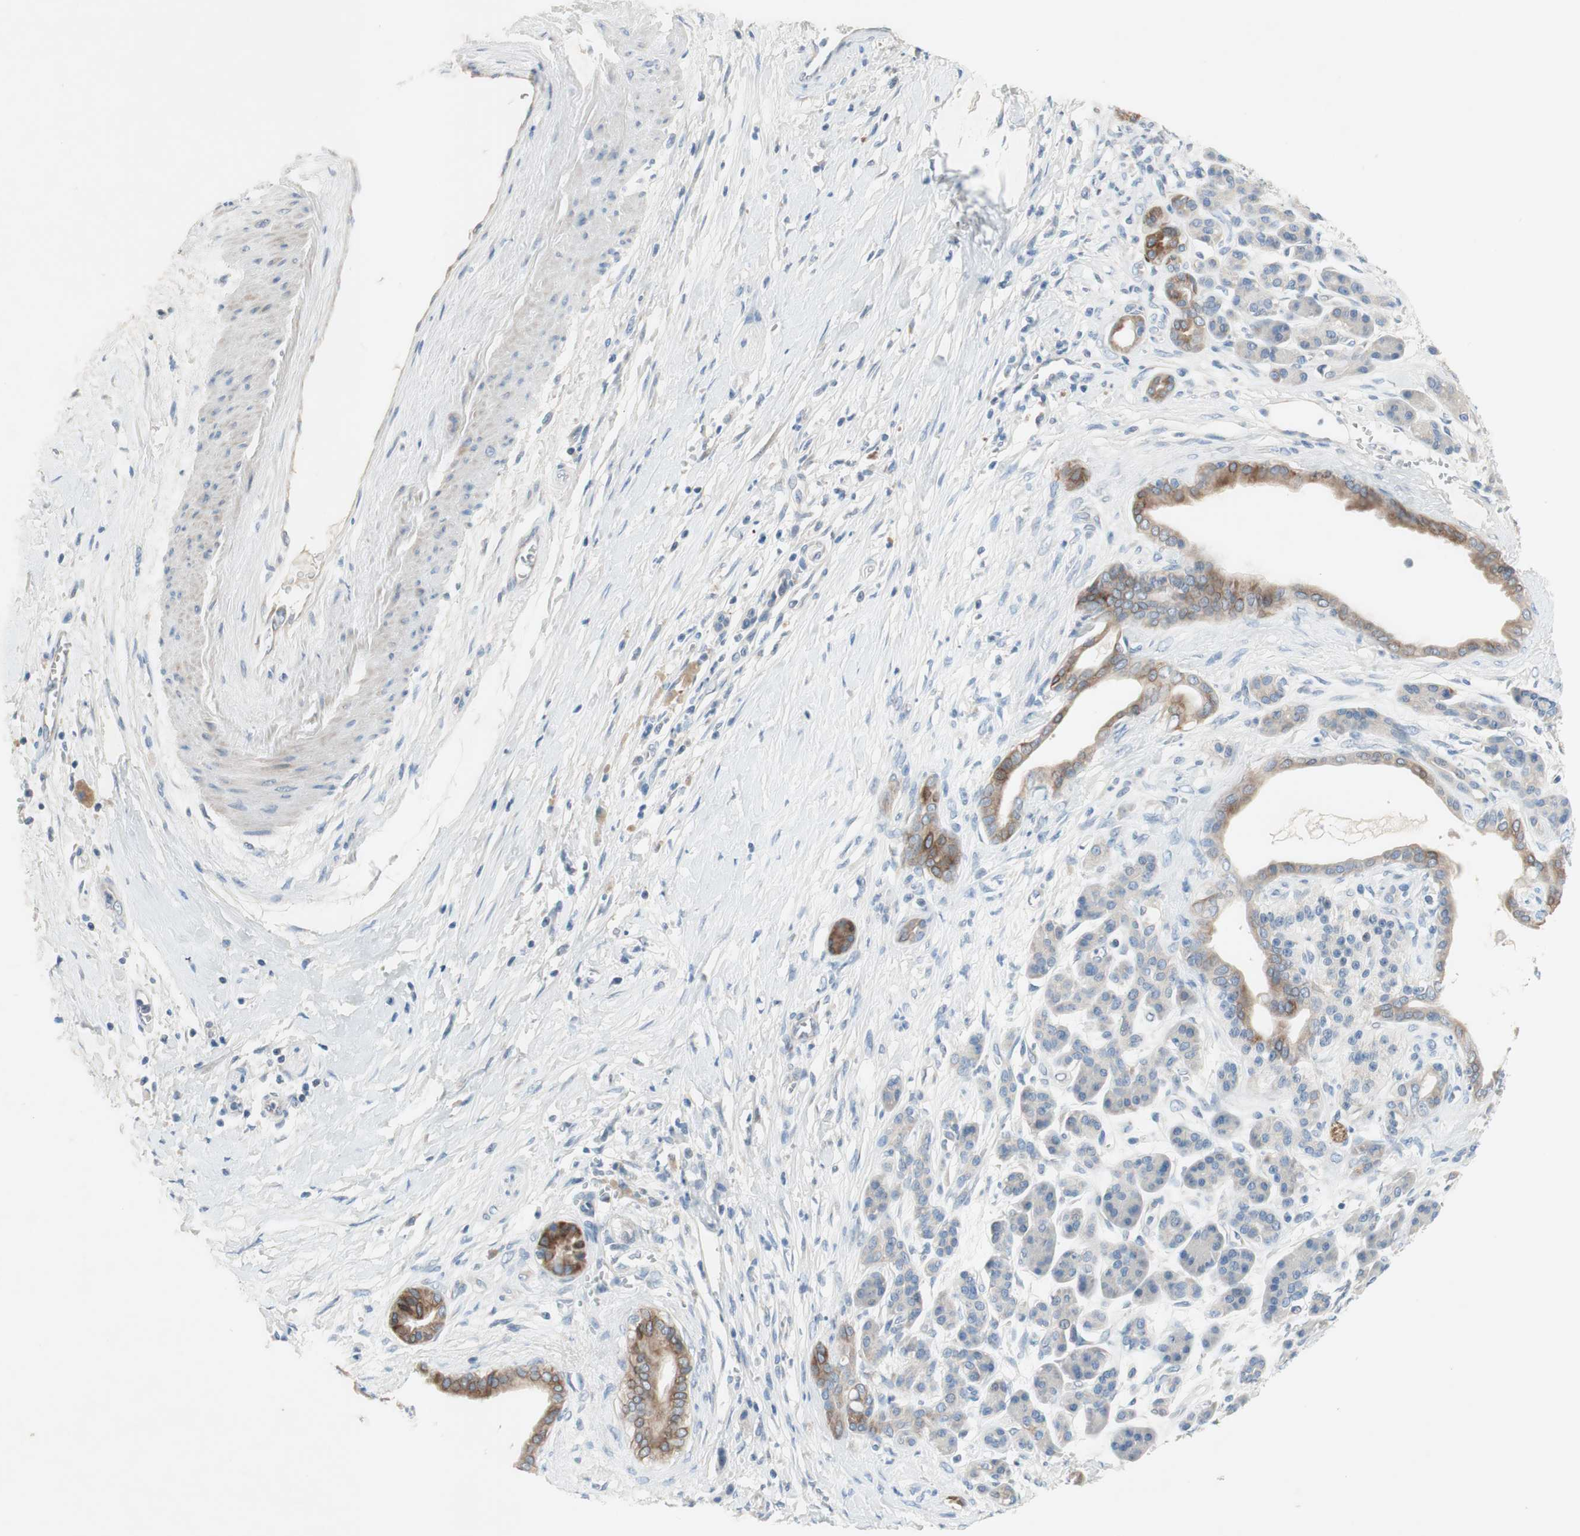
{"staining": {"intensity": "moderate", "quantity": ">75%", "location": "cytoplasmic/membranous"}, "tissue": "pancreatic cancer", "cell_type": "Tumor cells", "image_type": "cancer", "snomed": [{"axis": "morphology", "description": "Adenocarcinoma, NOS"}, {"axis": "topography", "description": "Pancreas"}], "caption": "Protein staining of pancreatic cancer tissue shows moderate cytoplasmic/membranous positivity in approximately >75% of tumor cells.", "gene": "FDFT1", "patient": {"sex": "male", "age": 59}}